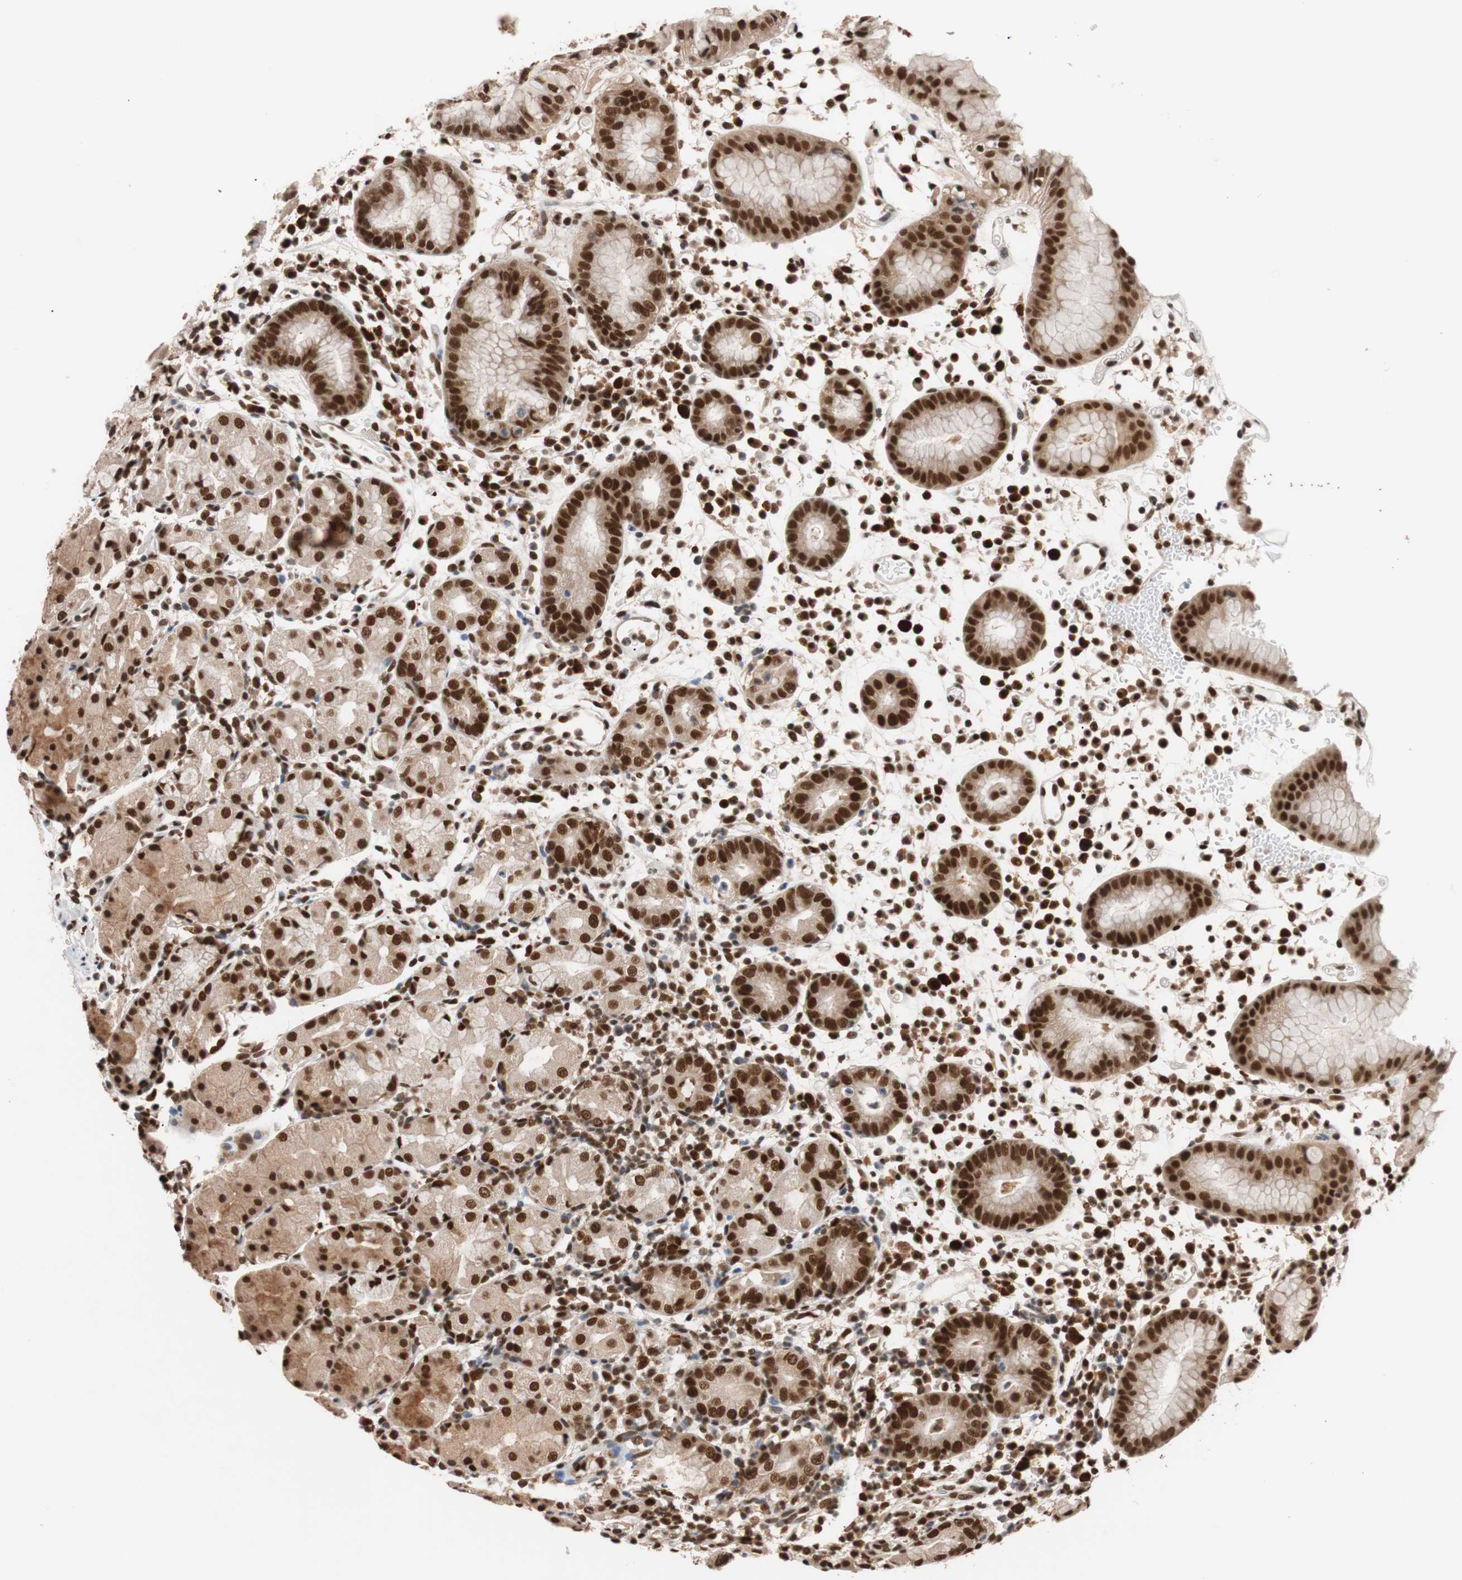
{"staining": {"intensity": "strong", "quantity": ">75%", "location": "cytoplasmic/membranous,nuclear"}, "tissue": "stomach", "cell_type": "Glandular cells", "image_type": "normal", "snomed": [{"axis": "morphology", "description": "Normal tissue, NOS"}, {"axis": "topography", "description": "Stomach"}, {"axis": "topography", "description": "Stomach, lower"}], "caption": "Strong cytoplasmic/membranous,nuclear protein positivity is identified in about >75% of glandular cells in stomach.", "gene": "CHAMP1", "patient": {"sex": "female", "age": 75}}